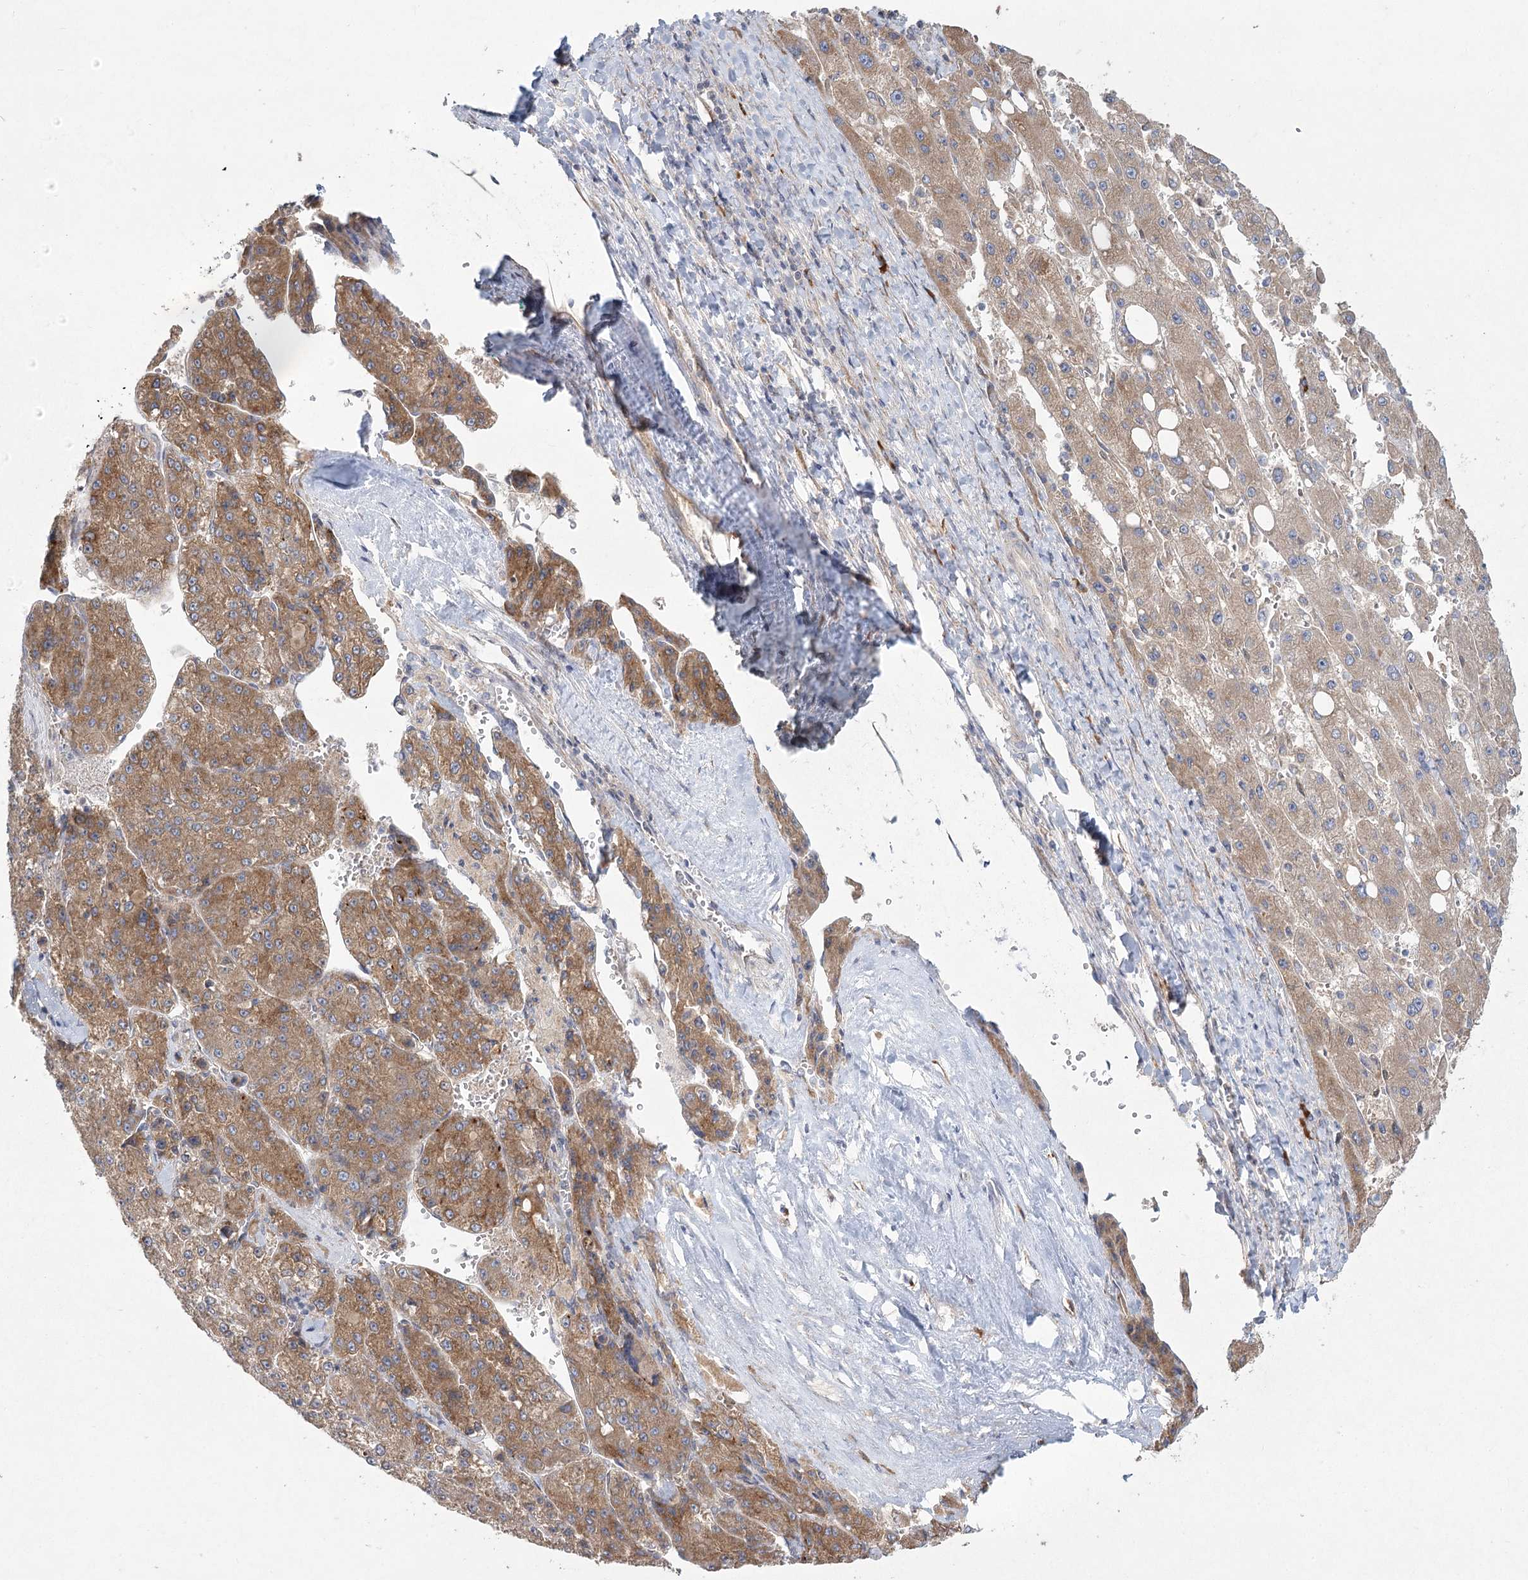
{"staining": {"intensity": "moderate", "quantity": ">75%", "location": "cytoplasmic/membranous"}, "tissue": "liver cancer", "cell_type": "Tumor cells", "image_type": "cancer", "snomed": [{"axis": "morphology", "description": "Carcinoma, Hepatocellular, NOS"}, {"axis": "topography", "description": "Liver"}], "caption": "IHC micrograph of neoplastic tissue: liver hepatocellular carcinoma stained using immunohistochemistry (IHC) displays medium levels of moderate protein expression localized specifically in the cytoplasmic/membranous of tumor cells, appearing as a cytoplasmic/membranous brown color.", "gene": "CAMTA1", "patient": {"sex": "female", "age": 73}}